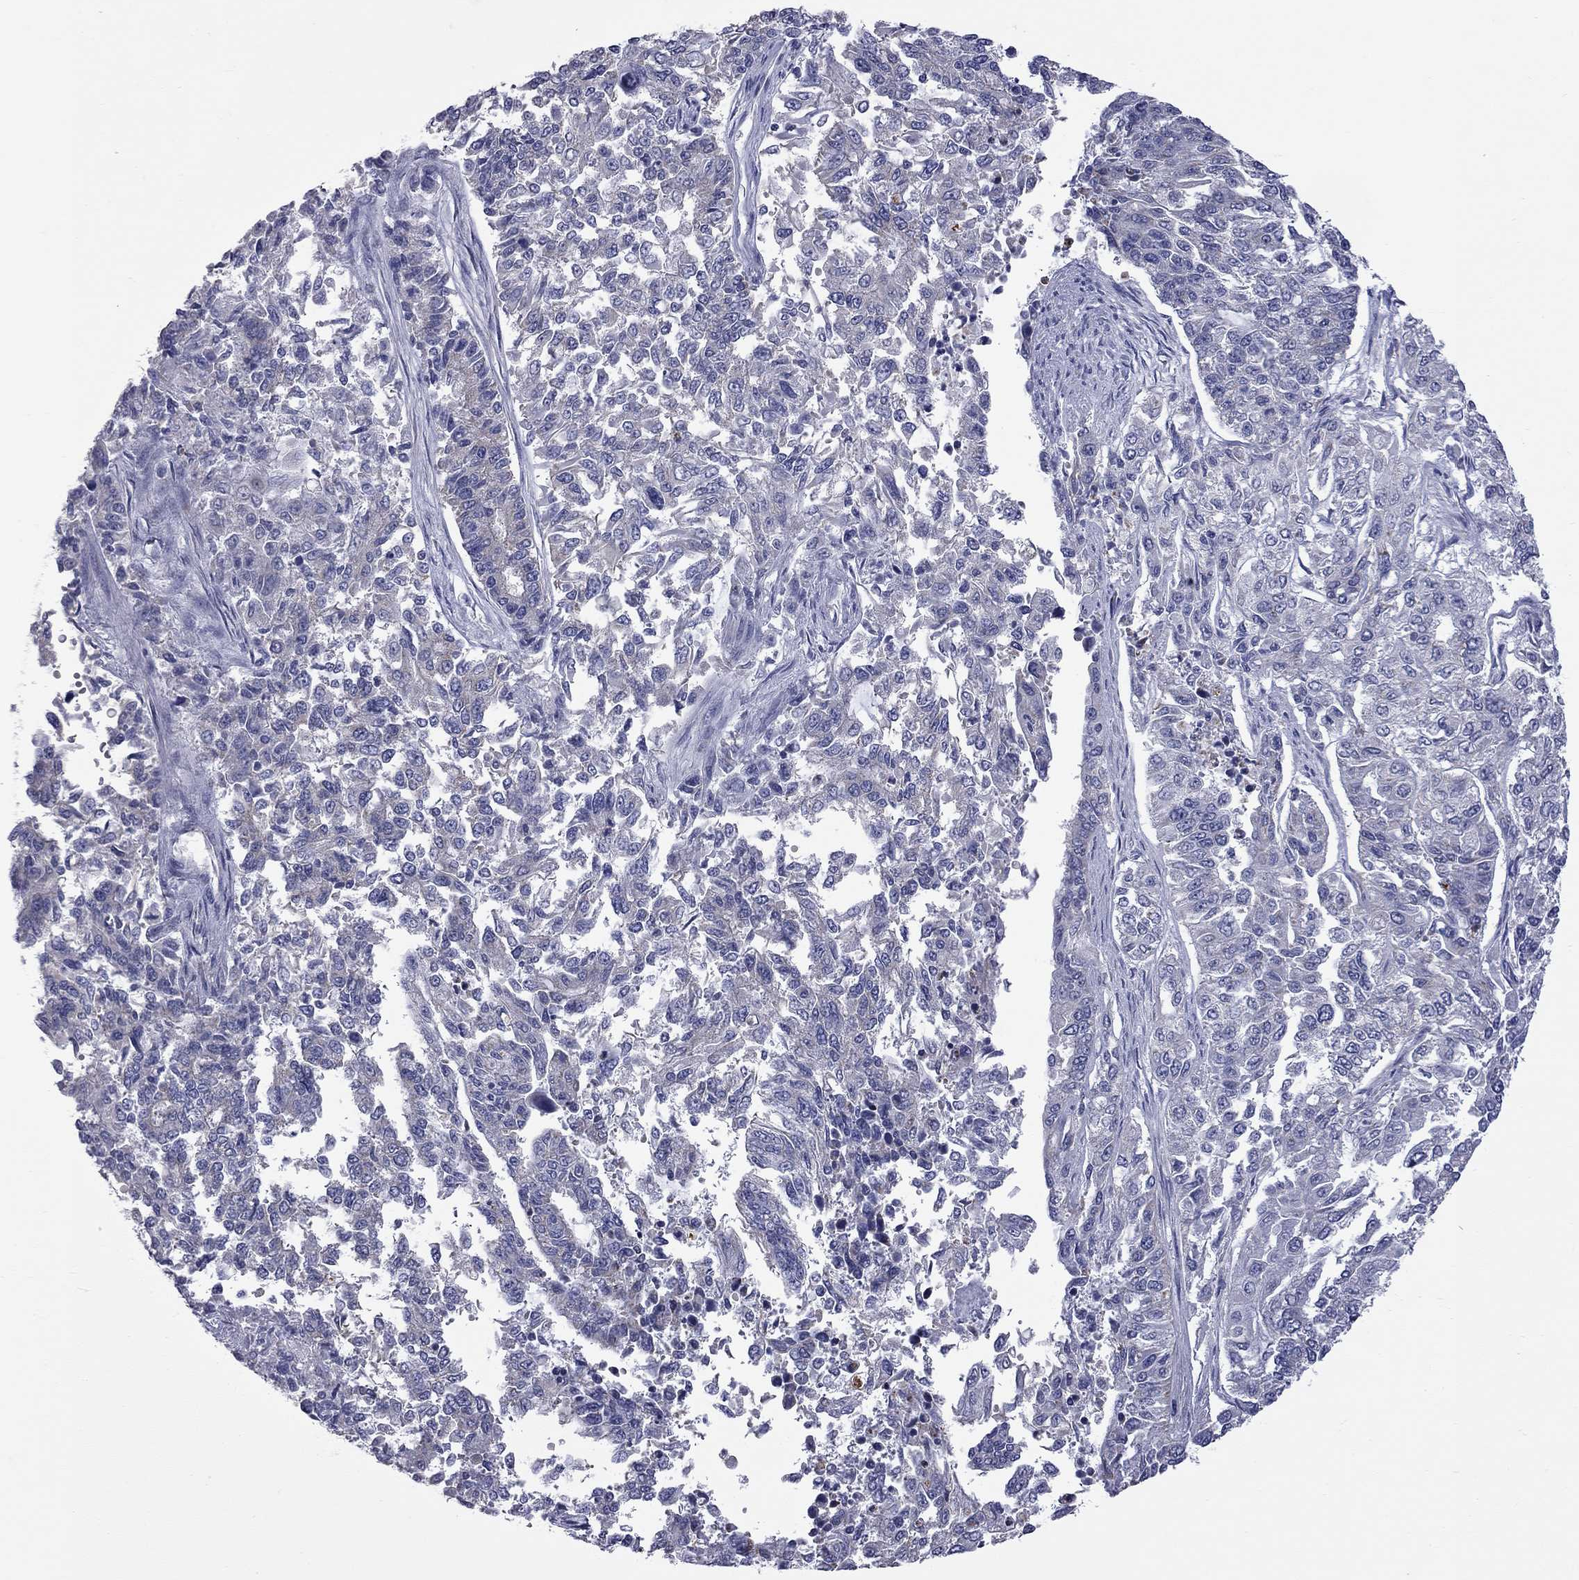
{"staining": {"intensity": "negative", "quantity": "none", "location": "none"}, "tissue": "endometrial cancer", "cell_type": "Tumor cells", "image_type": "cancer", "snomed": [{"axis": "morphology", "description": "Adenocarcinoma, NOS"}, {"axis": "topography", "description": "Uterus"}], "caption": "A high-resolution histopathology image shows IHC staining of adenocarcinoma (endometrial), which shows no significant staining in tumor cells. (DAB (3,3'-diaminobenzidine) immunohistochemistry (IHC) with hematoxylin counter stain).", "gene": "ABCB4", "patient": {"sex": "female", "age": 59}}